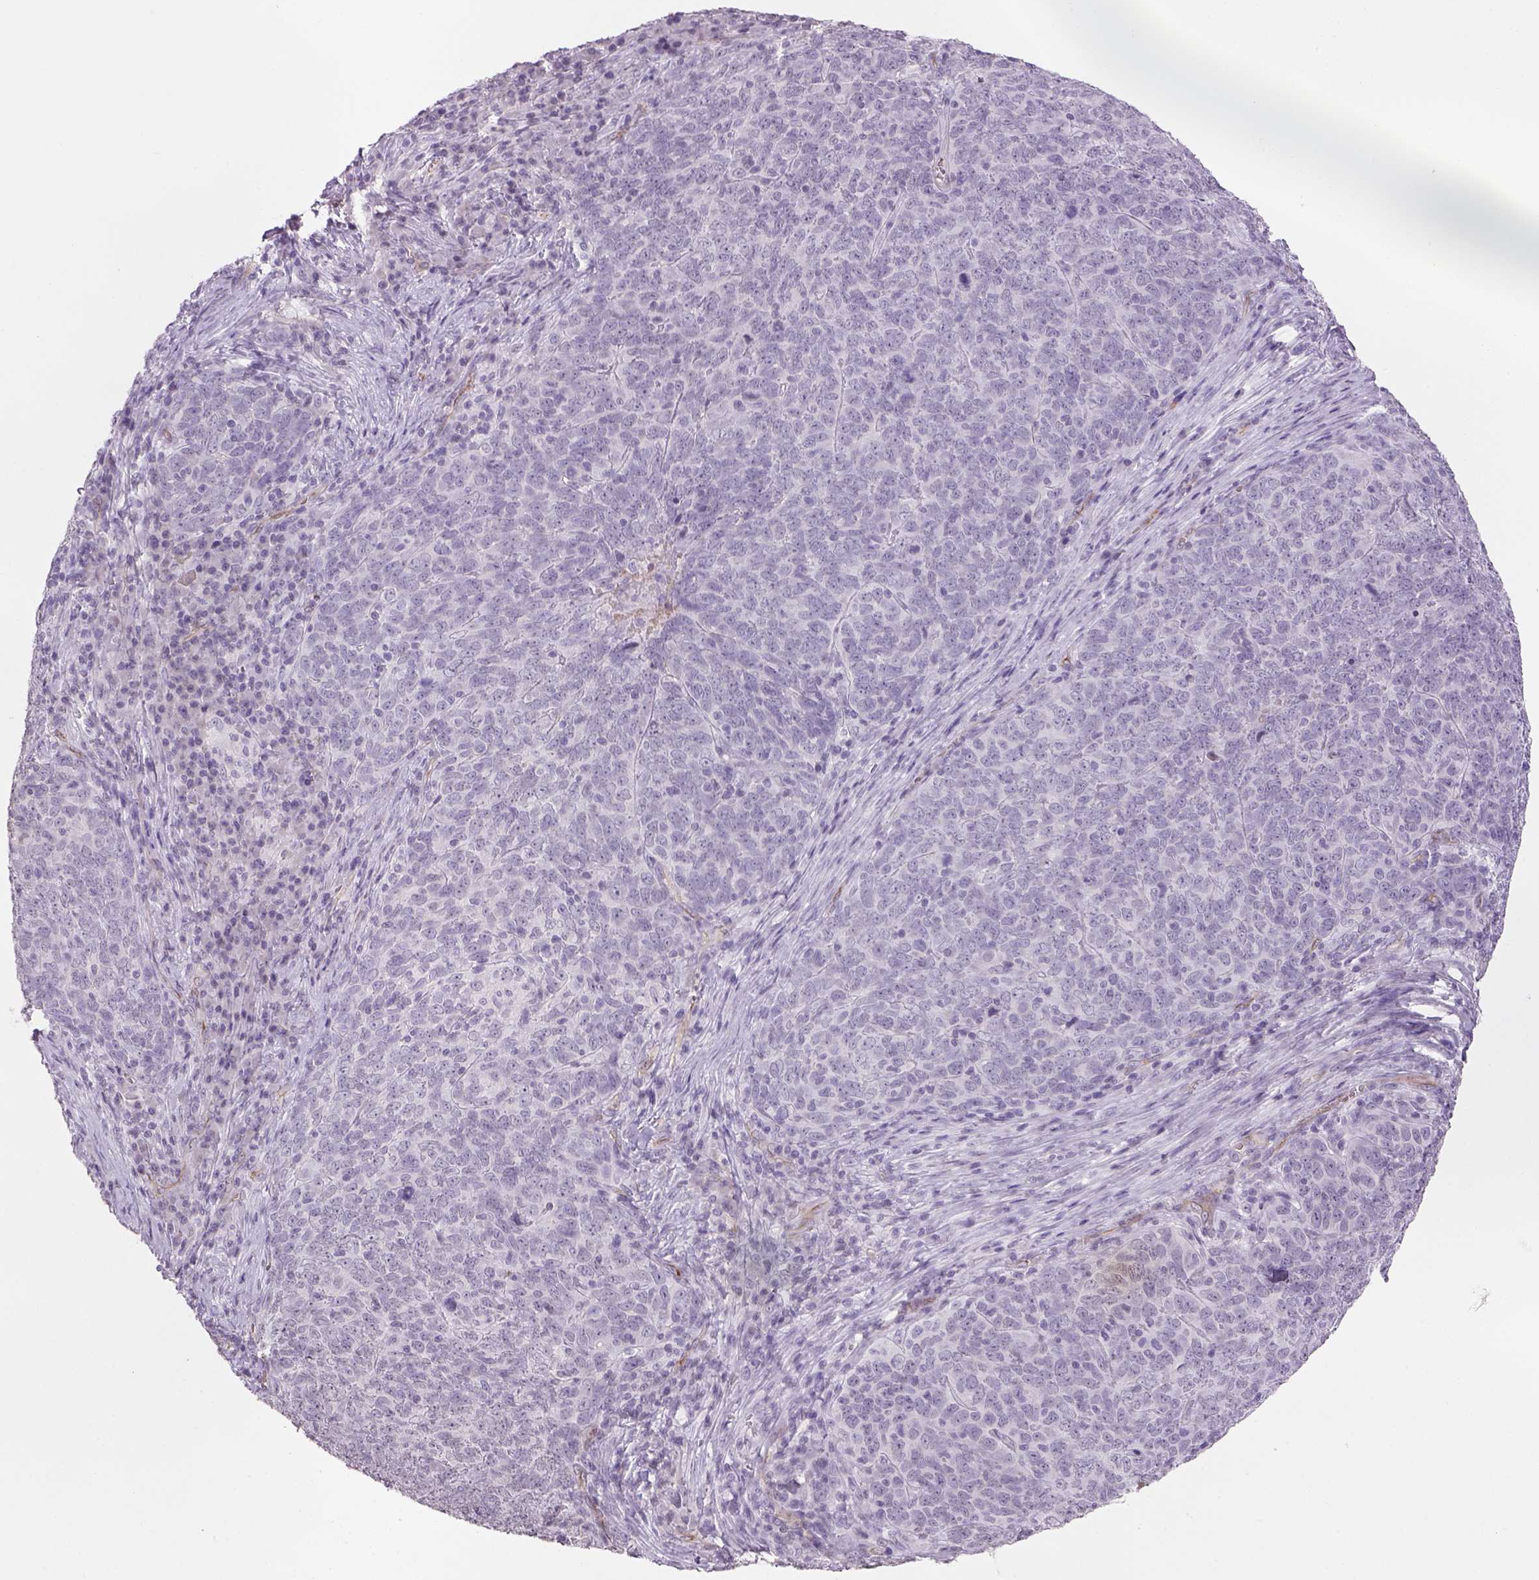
{"staining": {"intensity": "negative", "quantity": "none", "location": "none"}, "tissue": "skin cancer", "cell_type": "Tumor cells", "image_type": "cancer", "snomed": [{"axis": "morphology", "description": "Squamous cell carcinoma, NOS"}, {"axis": "topography", "description": "Skin"}, {"axis": "topography", "description": "Anal"}], "caption": "High magnification brightfield microscopy of squamous cell carcinoma (skin) stained with DAB (3,3'-diaminobenzidine) (brown) and counterstained with hematoxylin (blue): tumor cells show no significant staining.", "gene": "PRRT1", "patient": {"sex": "female", "age": 51}}